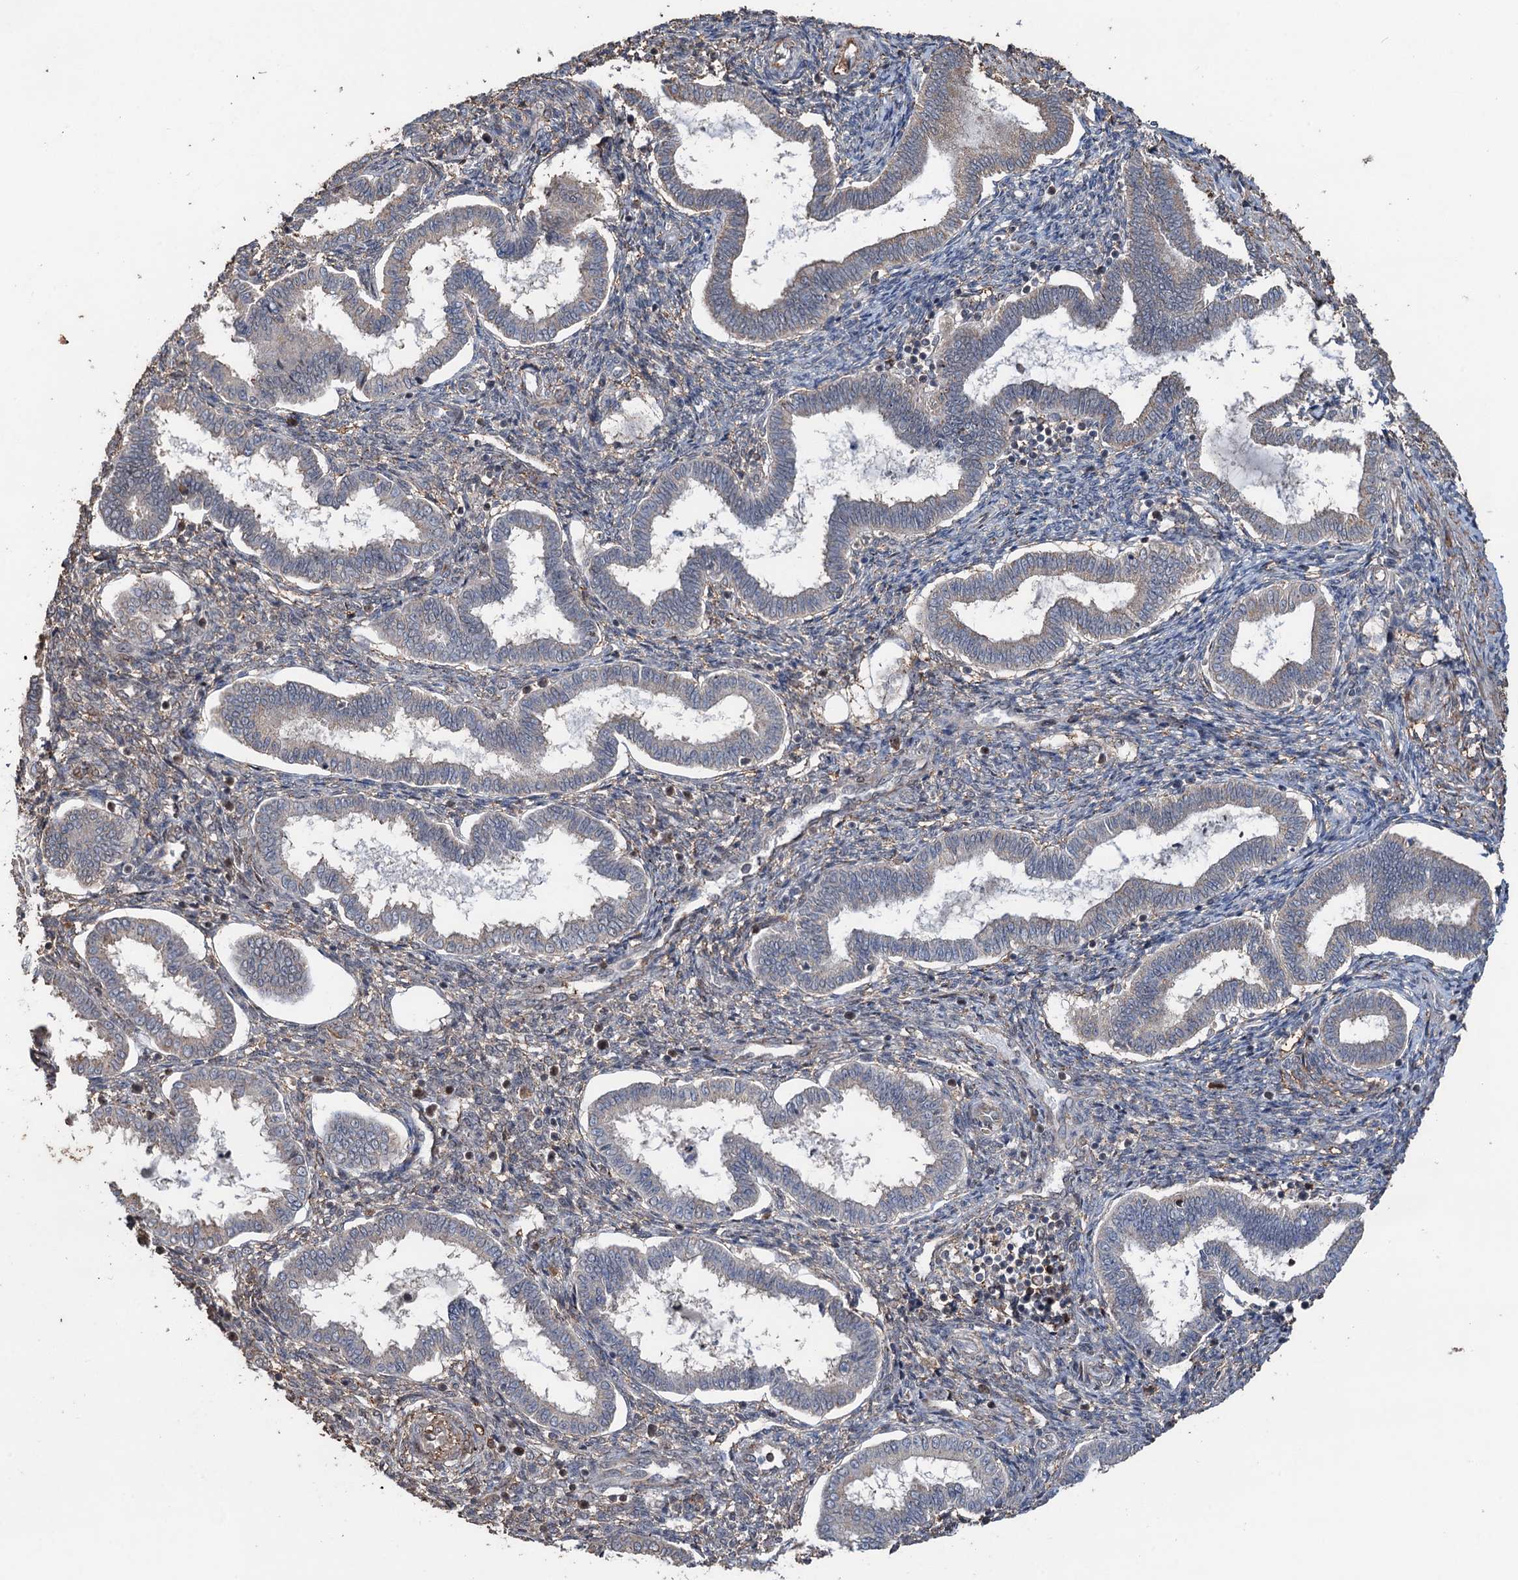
{"staining": {"intensity": "negative", "quantity": "none", "location": "none"}, "tissue": "endometrium", "cell_type": "Cells in endometrial stroma", "image_type": "normal", "snomed": [{"axis": "morphology", "description": "Normal tissue, NOS"}, {"axis": "topography", "description": "Endometrium"}], "caption": "An image of endometrium stained for a protein demonstrates no brown staining in cells in endometrial stroma. (DAB immunohistochemistry, high magnification).", "gene": "TMA16", "patient": {"sex": "female", "age": 24}}